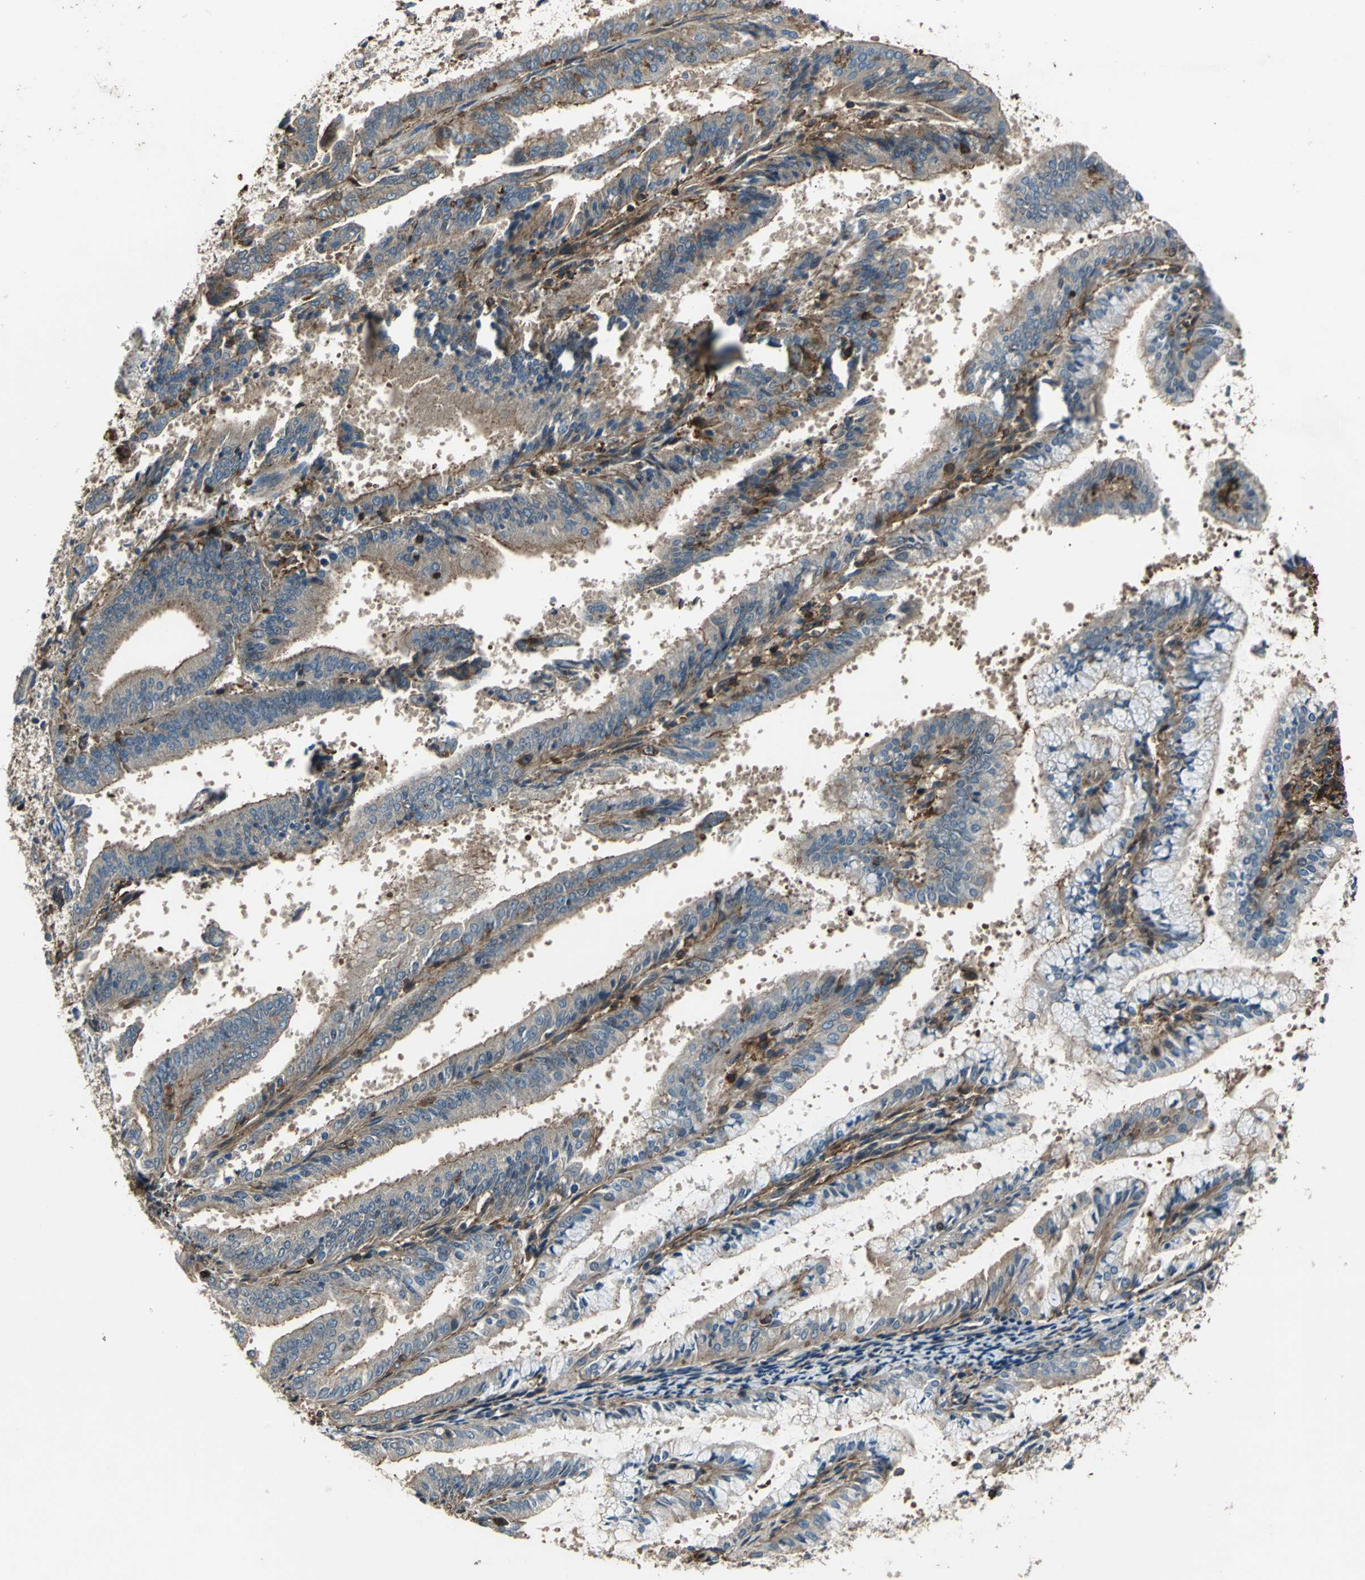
{"staining": {"intensity": "moderate", "quantity": ">75%", "location": "cytoplasmic/membranous"}, "tissue": "endometrial cancer", "cell_type": "Tumor cells", "image_type": "cancer", "snomed": [{"axis": "morphology", "description": "Adenocarcinoma, NOS"}, {"axis": "topography", "description": "Endometrium"}], "caption": "About >75% of tumor cells in human endometrial adenocarcinoma demonstrate moderate cytoplasmic/membranous protein staining as visualized by brown immunohistochemical staining.", "gene": "PARVA", "patient": {"sex": "female", "age": 63}}